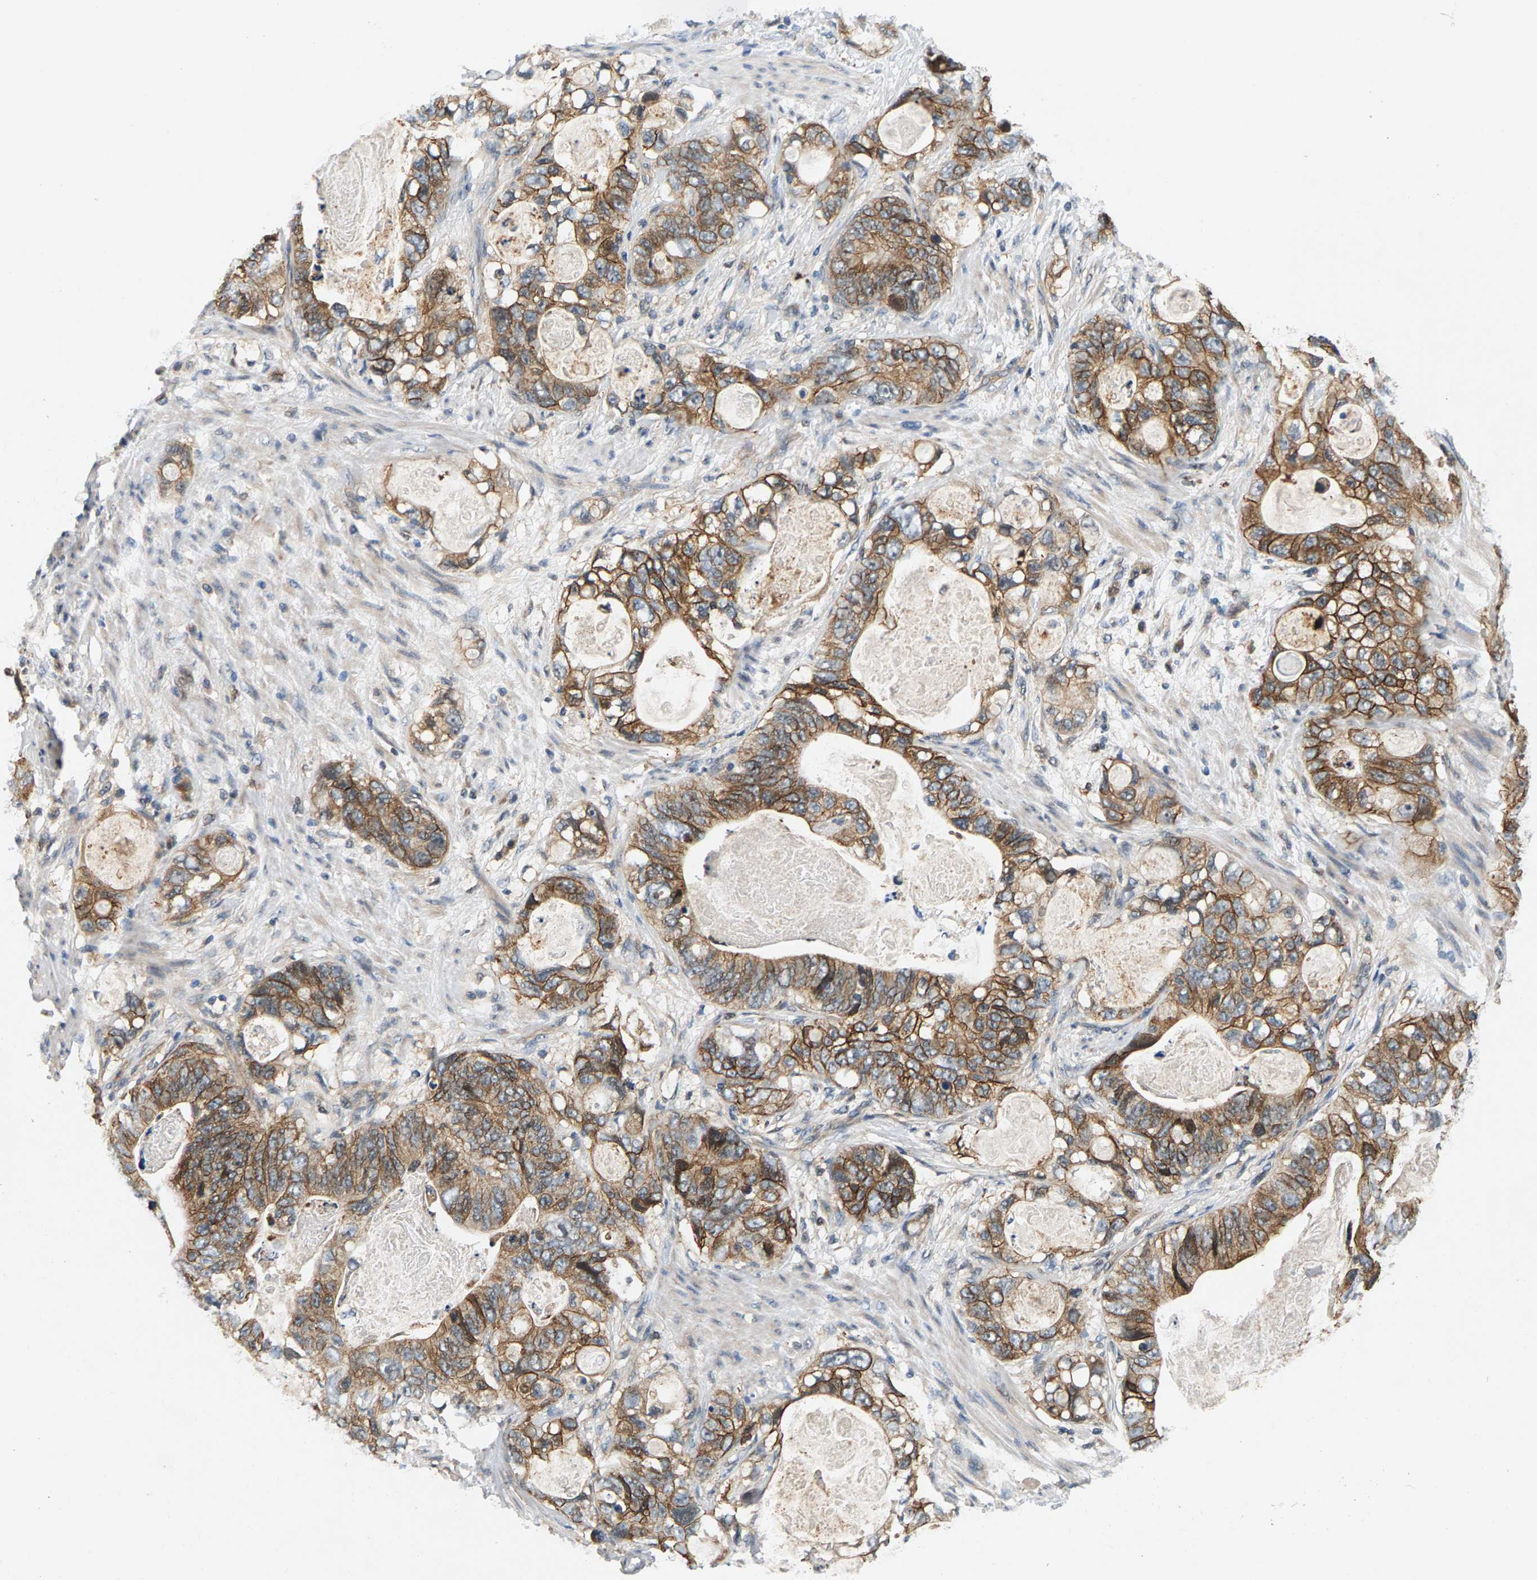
{"staining": {"intensity": "moderate", "quantity": ">75%", "location": "cytoplasmic/membranous"}, "tissue": "stomach cancer", "cell_type": "Tumor cells", "image_type": "cancer", "snomed": [{"axis": "morphology", "description": "Normal tissue, NOS"}, {"axis": "morphology", "description": "Adenocarcinoma, NOS"}, {"axis": "topography", "description": "Stomach"}], "caption": "Tumor cells display moderate cytoplasmic/membranous expression in approximately >75% of cells in adenocarcinoma (stomach). (DAB (3,3'-diaminobenzidine) = brown stain, brightfield microscopy at high magnification).", "gene": "FAM78A", "patient": {"sex": "female", "age": 89}}